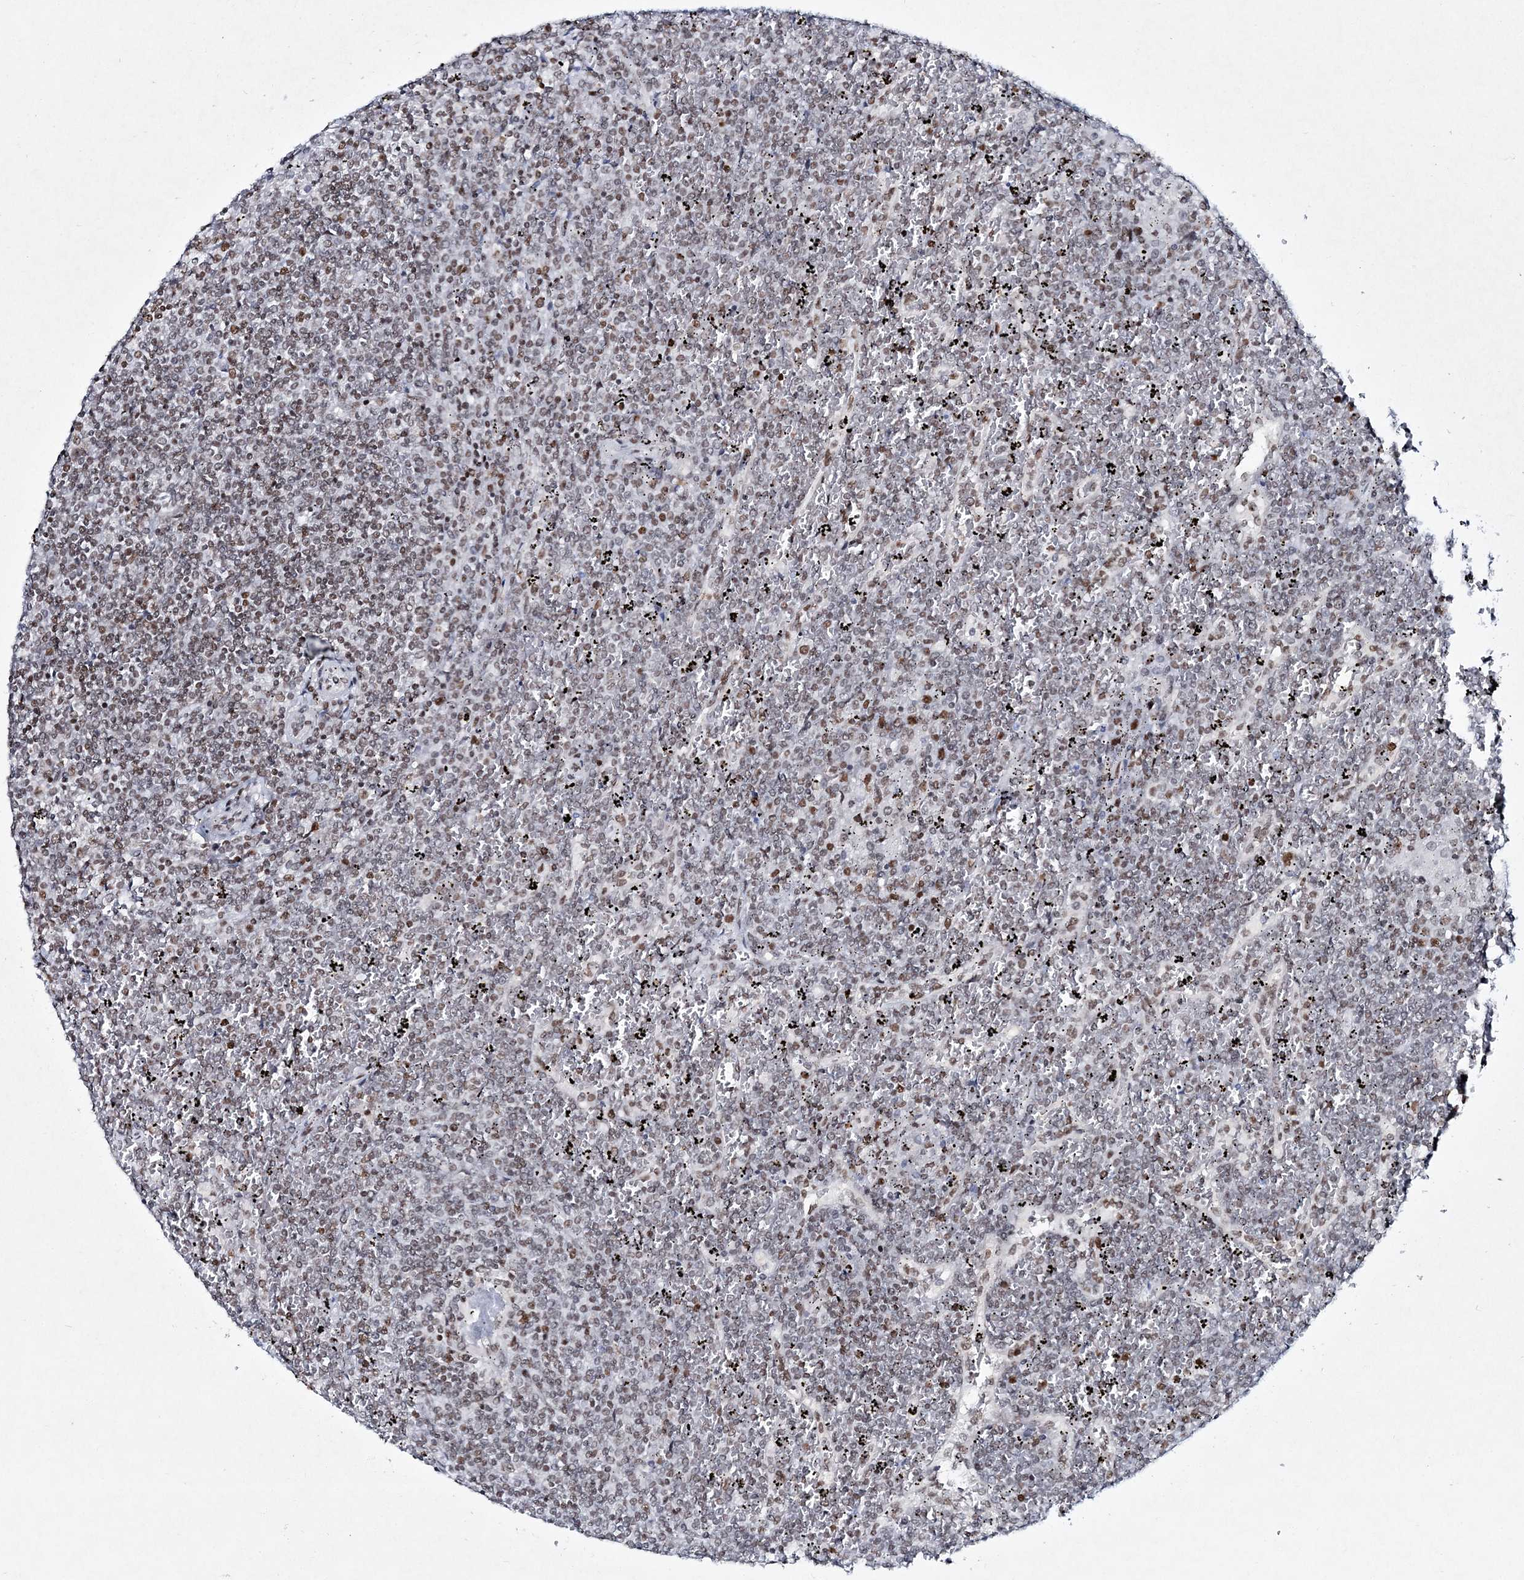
{"staining": {"intensity": "weak", "quantity": ">75%", "location": "nuclear"}, "tissue": "lymphoma", "cell_type": "Tumor cells", "image_type": "cancer", "snomed": [{"axis": "morphology", "description": "Malignant lymphoma, non-Hodgkin's type, Low grade"}, {"axis": "topography", "description": "Spleen"}], "caption": "Immunohistochemical staining of malignant lymphoma, non-Hodgkin's type (low-grade) displays weak nuclear protein staining in about >75% of tumor cells.", "gene": "LRRFIP2", "patient": {"sex": "female", "age": 19}}